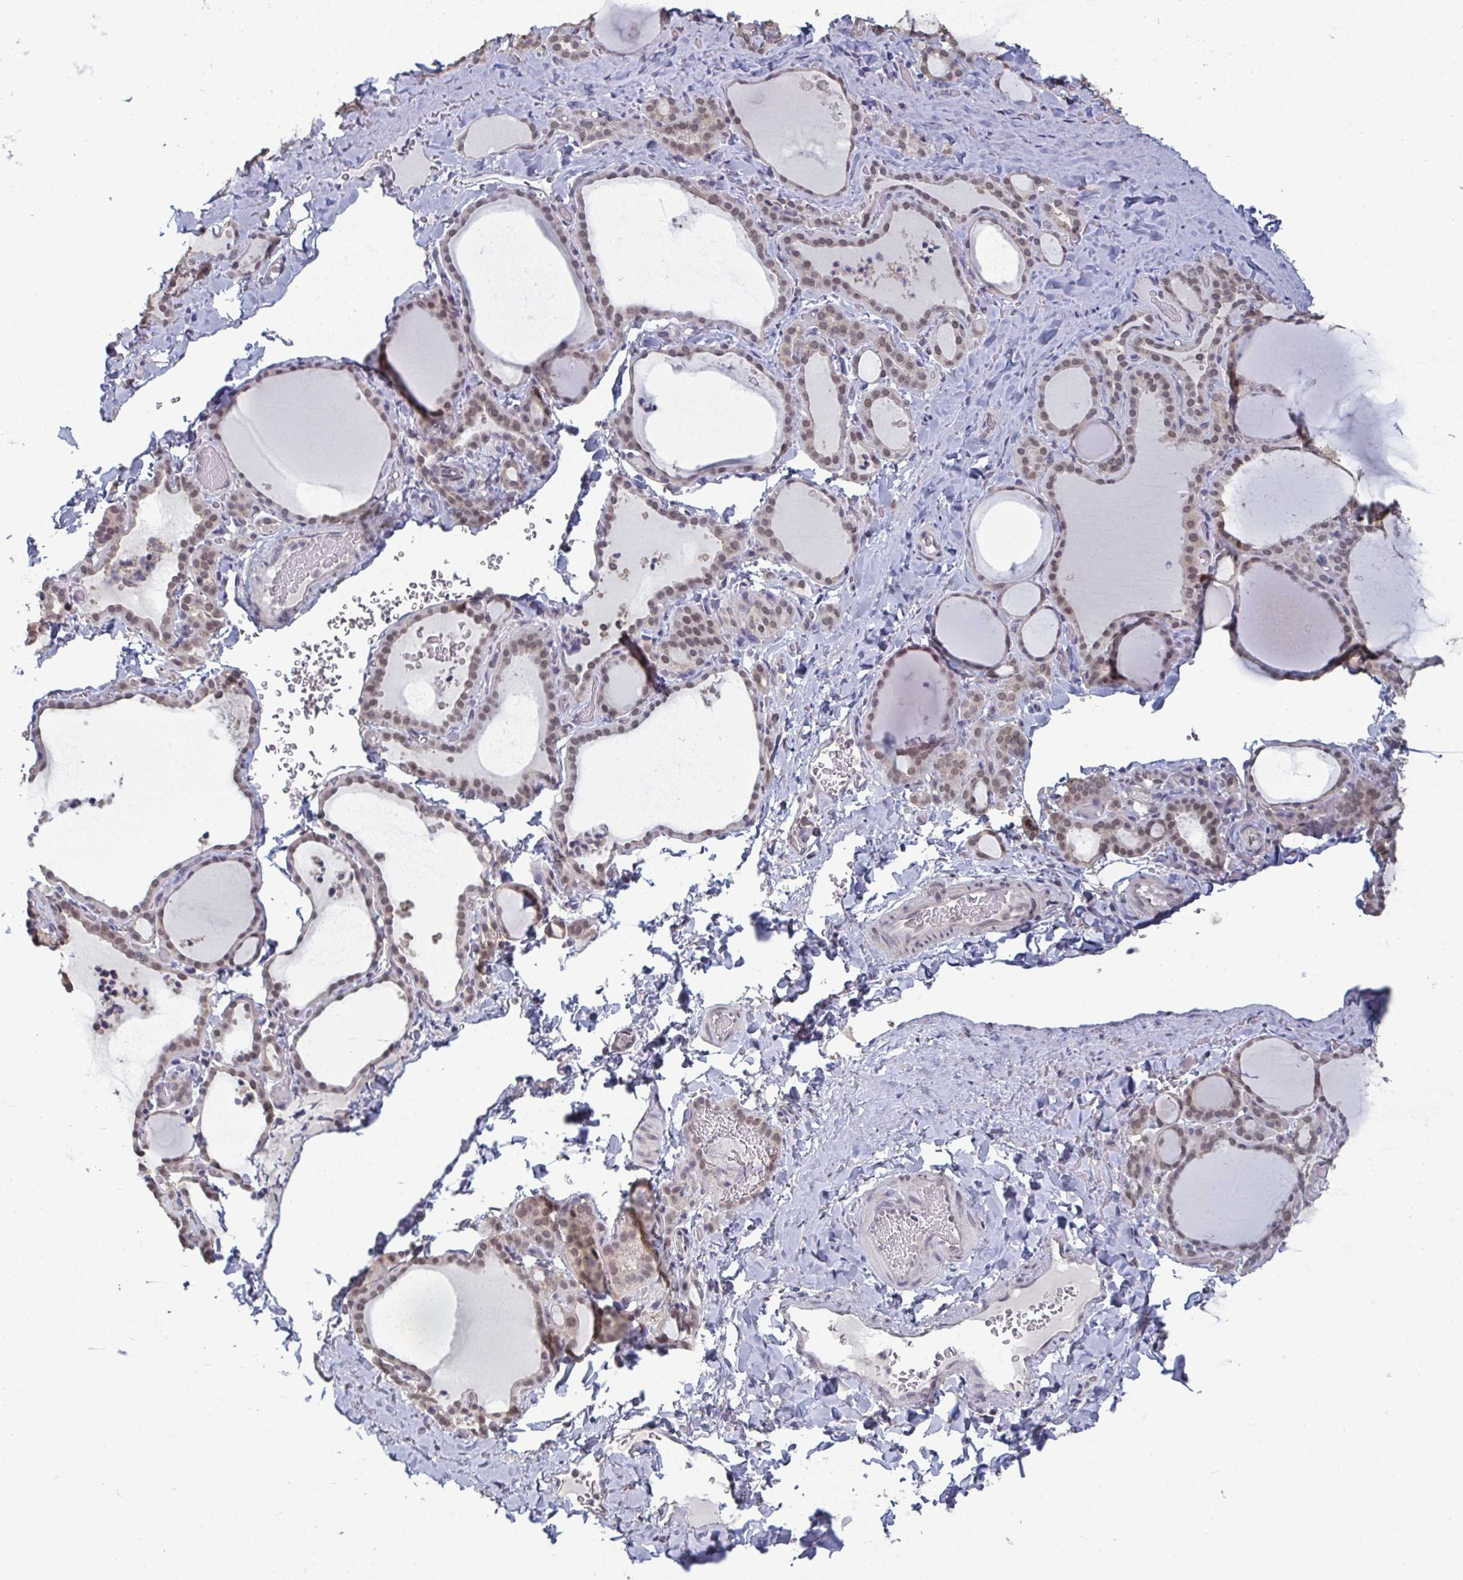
{"staining": {"intensity": "weak", "quantity": "25%-75%", "location": "nuclear"}, "tissue": "thyroid gland", "cell_type": "Glandular cells", "image_type": "normal", "snomed": [{"axis": "morphology", "description": "Normal tissue, NOS"}, {"axis": "topography", "description": "Thyroid gland"}], "caption": "An image of thyroid gland stained for a protein displays weak nuclear brown staining in glandular cells.", "gene": "LIX1", "patient": {"sex": "female", "age": 22}}